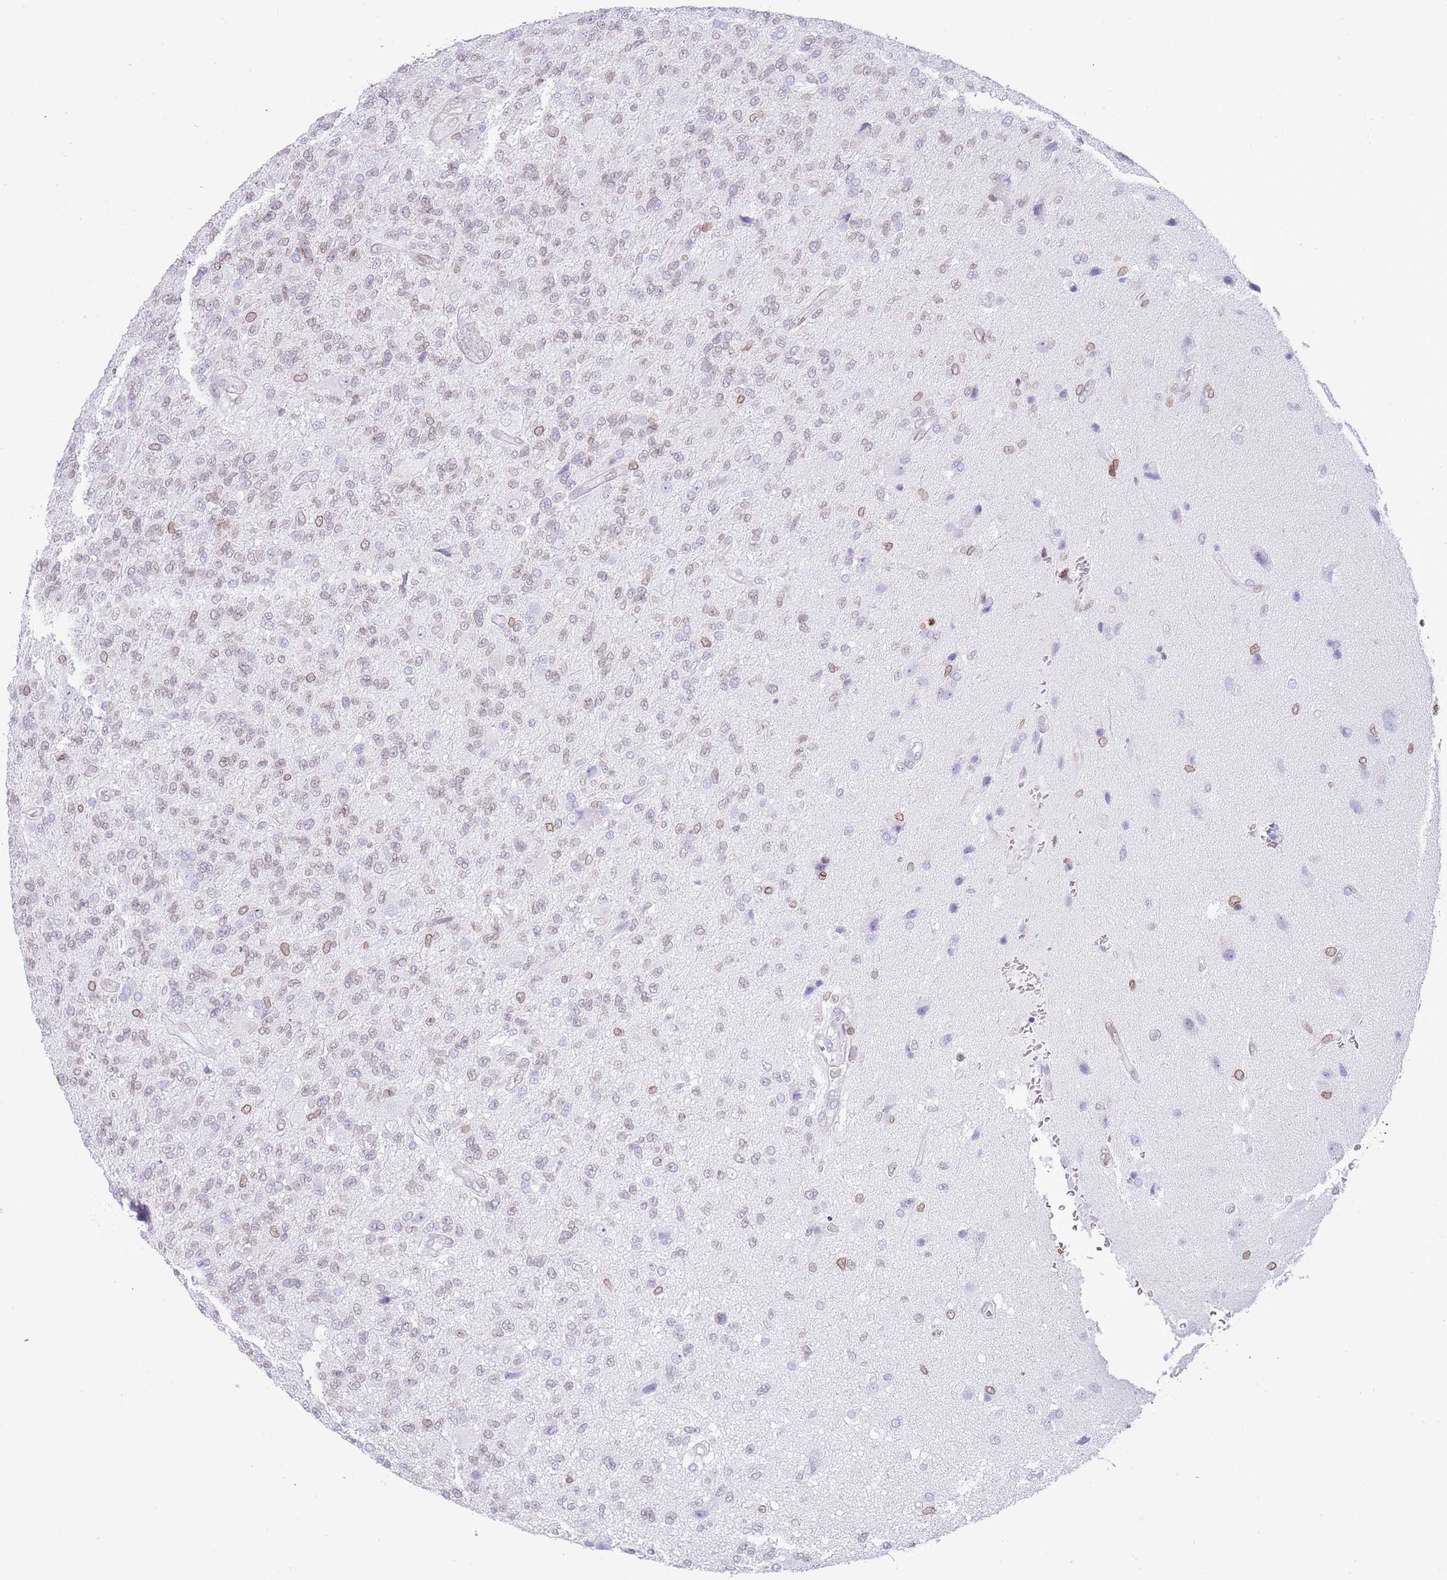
{"staining": {"intensity": "weak", "quantity": "25%-75%", "location": "cytoplasmic/membranous,nuclear"}, "tissue": "glioma", "cell_type": "Tumor cells", "image_type": "cancer", "snomed": [{"axis": "morphology", "description": "Glioma, malignant, High grade"}, {"axis": "topography", "description": "Brain"}], "caption": "Immunohistochemical staining of human malignant glioma (high-grade) reveals low levels of weak cytoplasmic/membranous and nuclear protein staining in approximately 25%-75% of tumor cells.", "gene": "LBR", "patient": {"sex": "male", "age": 56}}